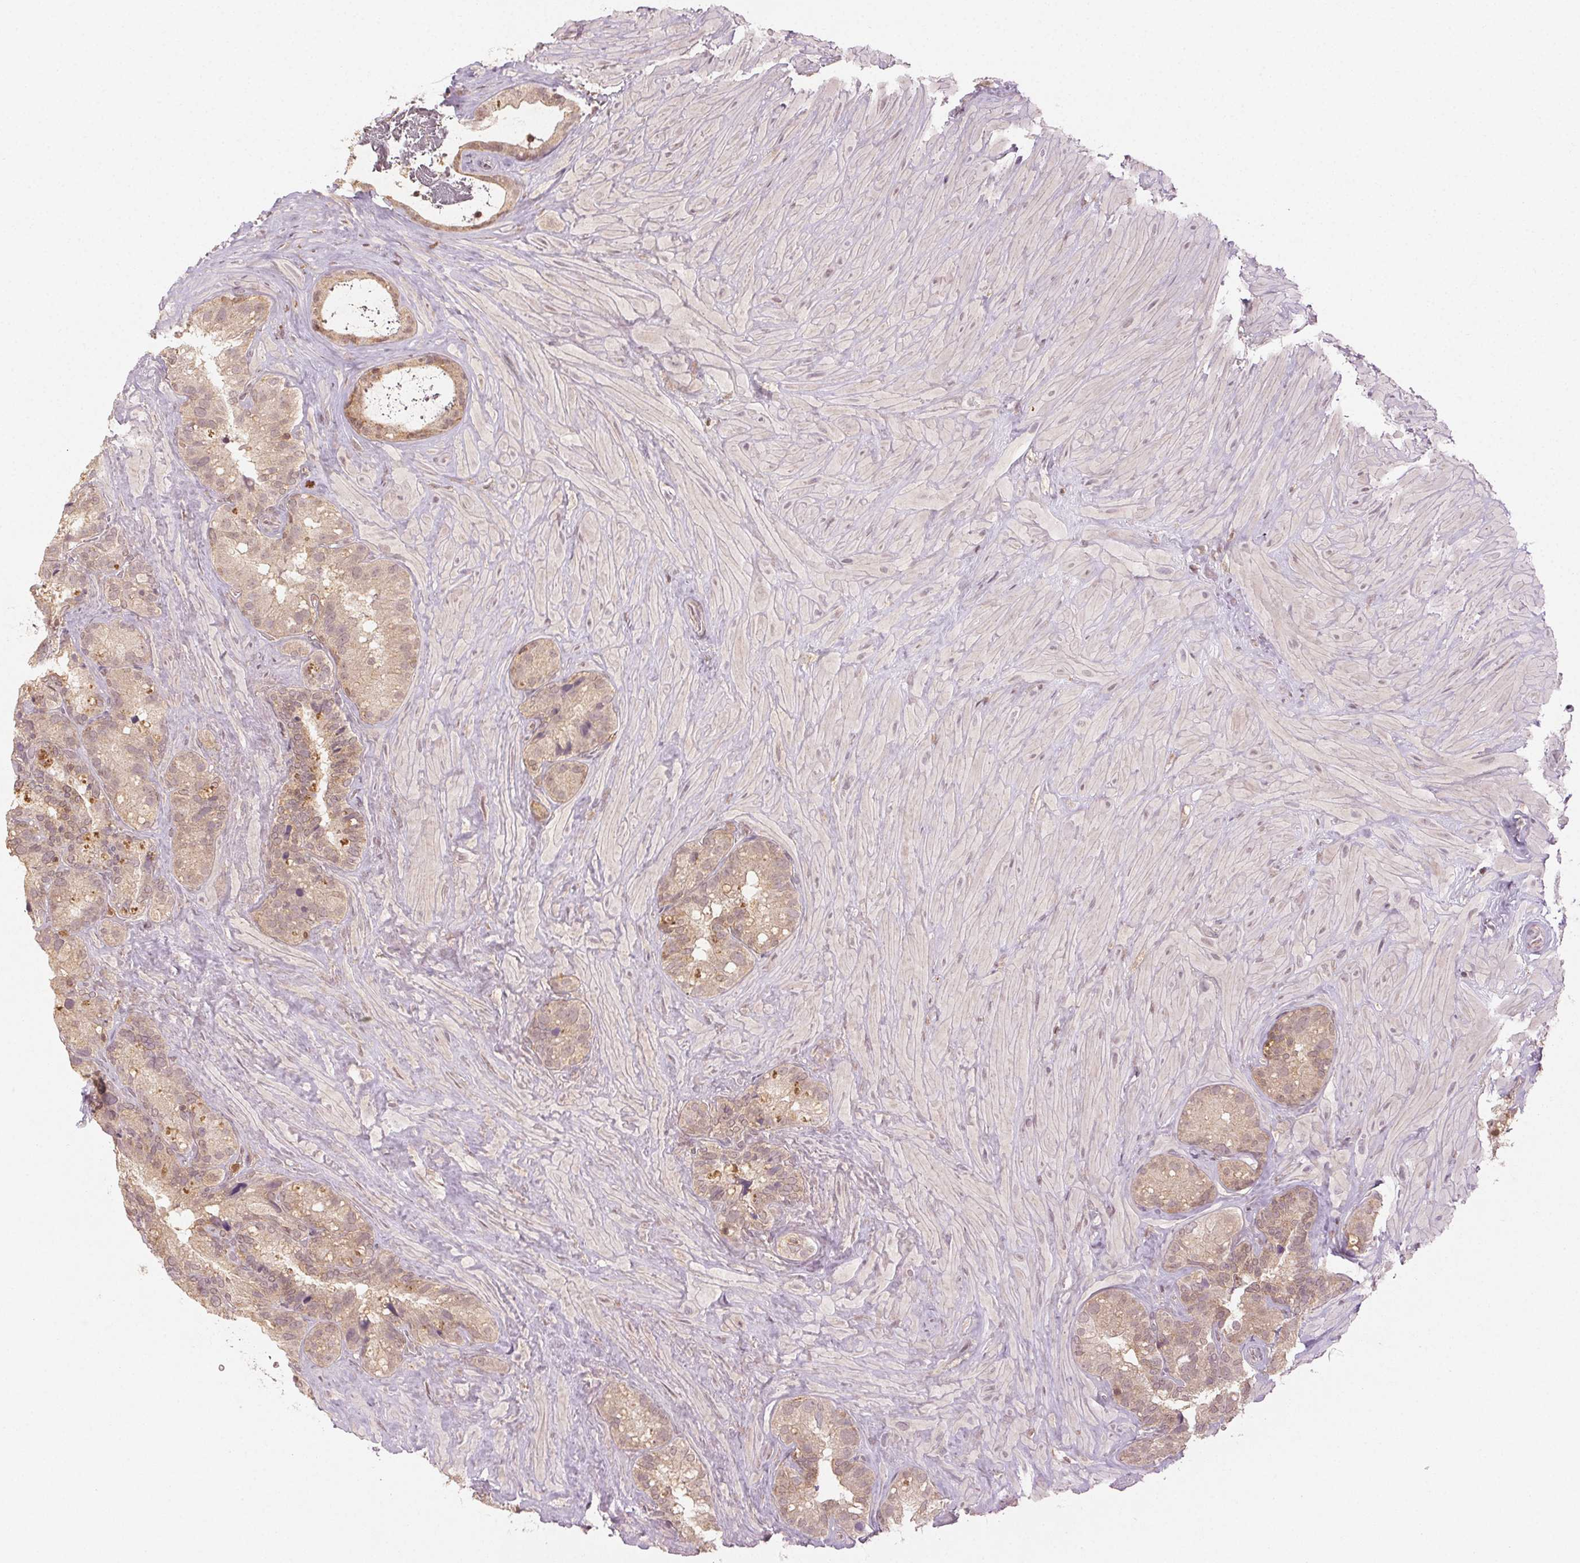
{"staining": {"intensity": "weak", "quantity": "25%-75%", "location": "cytoplasmic/membranous,nuclear"}, "tissue": "seminal vesicle", "cell_type": "Glandular cells", "image_type": "normal", "snomed": [{"axis": "morphology", "description": "Normal tissue, NOS"}, {"axis": "topography", "description": "Seminal veicle"}], "caption": "Seminal vesicle stained for a protein (brown) exhibits weak cytoplasmic/membranous,nuclear positive expression in about 25%-75% of glandular cells.", "gene": "MAPK14", "patient": {"sex": "male", "age": 60}}